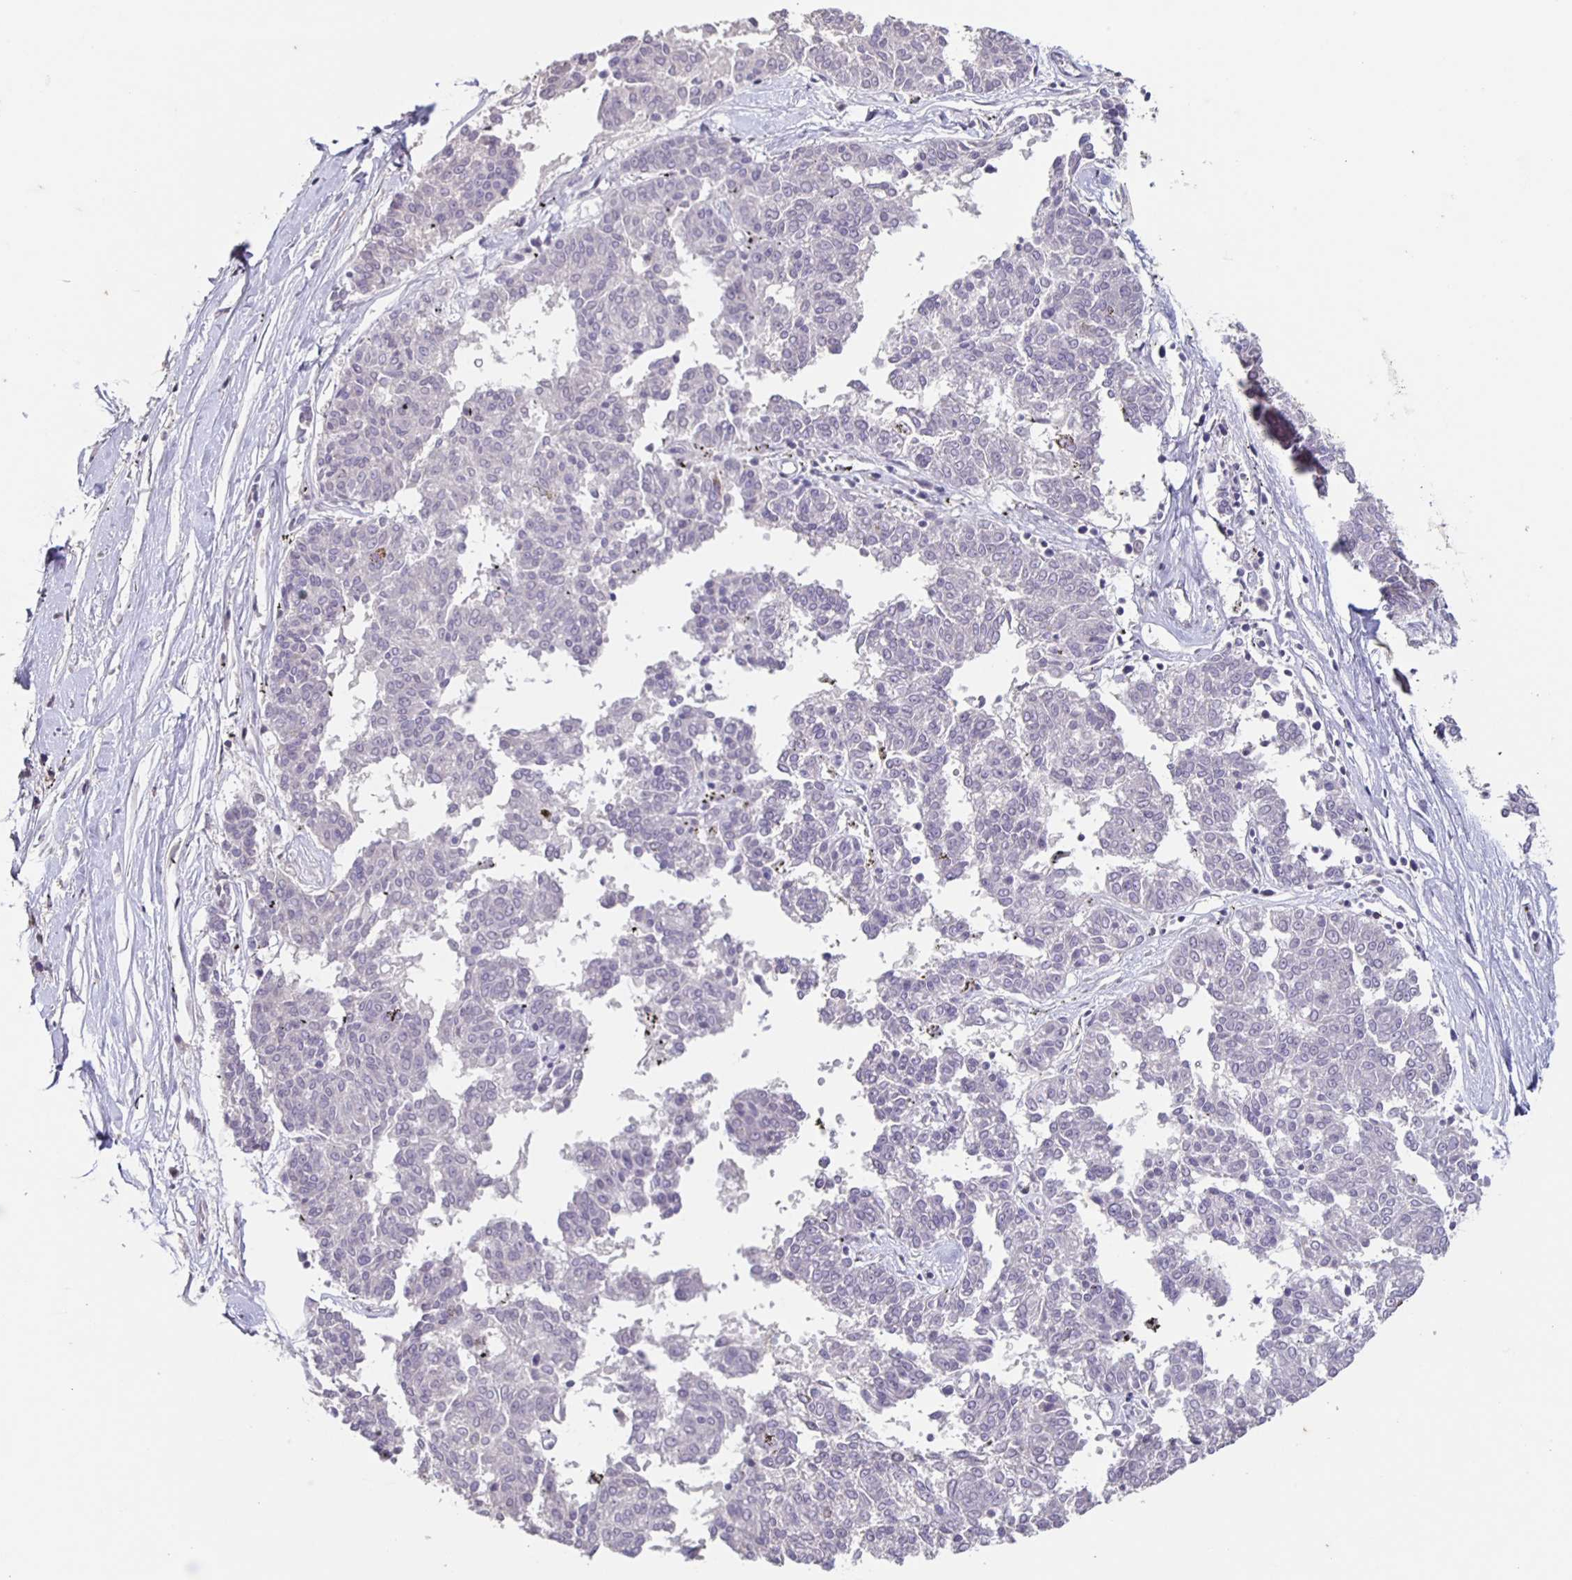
{"staining": {"intensity": "negative", "quantity": "none", "location": "none"}, "tissue": "melanoma", "cell_type": "Tumor cells", "image_type": "cancer", "snomed": [{"axis": "morphology", "description": "Malignant melanoma, NOS"}, {"axis": "topography", "description": "Skin"}], "caption": "Tumor cells show no significant positivity in malignant melanoma. The staining was performed using DAB to visualize the protein expression in brown, while the nuclei were stained in blue with hematoxylin (Magnification: 20x).", "gene": "INSL5", "patient": {"sex": "female", "age": 72}}